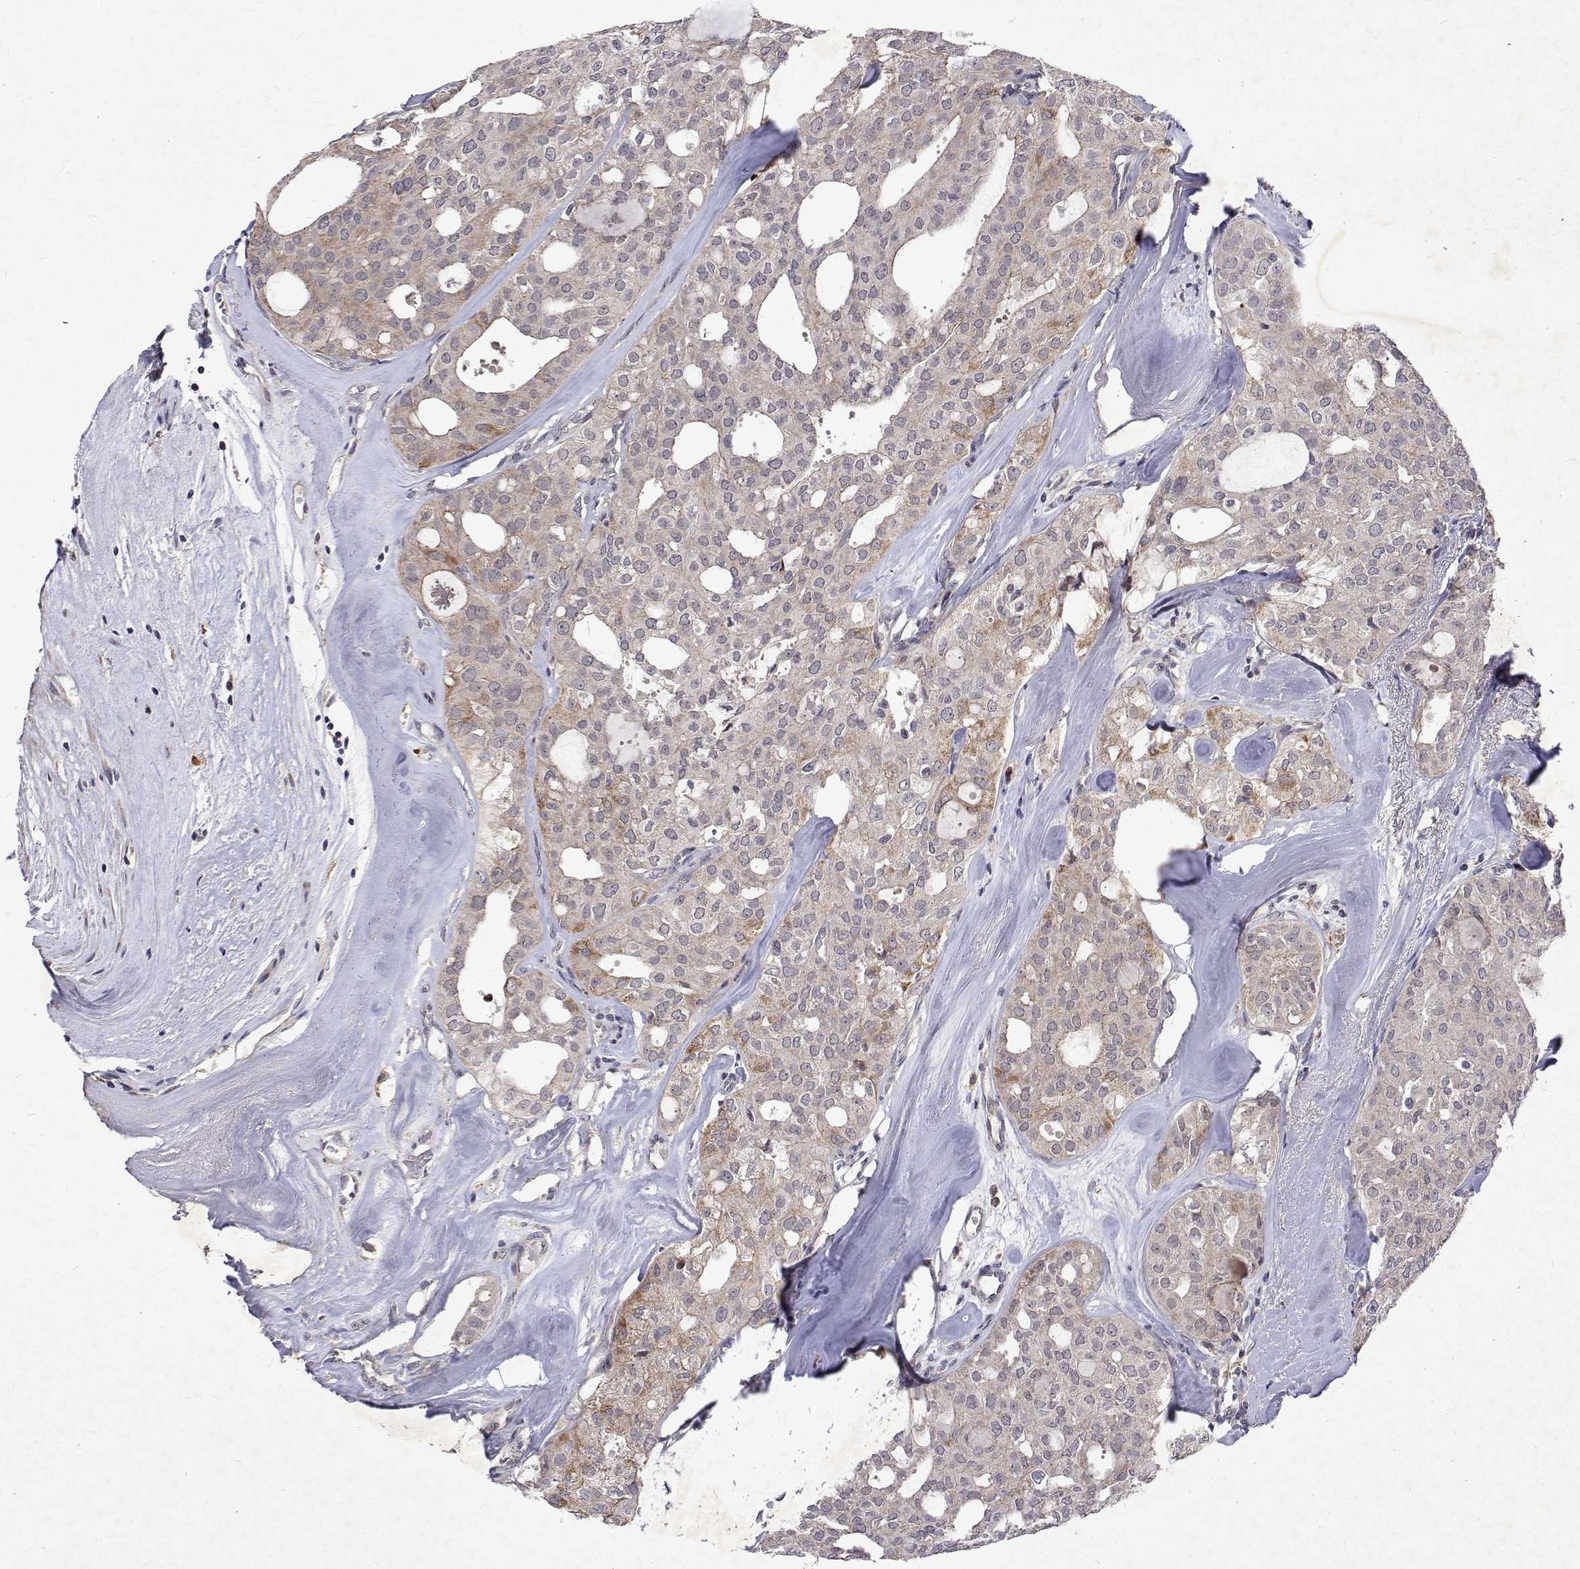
{"staining": {"intensity": "weak", "quantity": "25%-75%", "location": "cytoplasmic/membranous"}, "tissue": "thyroid cancer", "cell_type": "Tumor cells", "image_type": "cancer", "snomed": [{"axis": "morphology", "description": "Follicular adenoma carcinoma, NOS"}, {"axis": "topography", "description": "Thyroid gland"}], "caption": "Immunohistochemistry (IHC) histopathology image of neoplastic tissue: human thyroid cancer stained using immunohistochemistry displays low levels of weak protein expression localized specifically in the cytoplasmic/membranous of tumor cells, appearing as a cytoplasmic/membranous brown color.", "gene": "ALKBH8", "patient": {"sex": "male", "age": 75}}